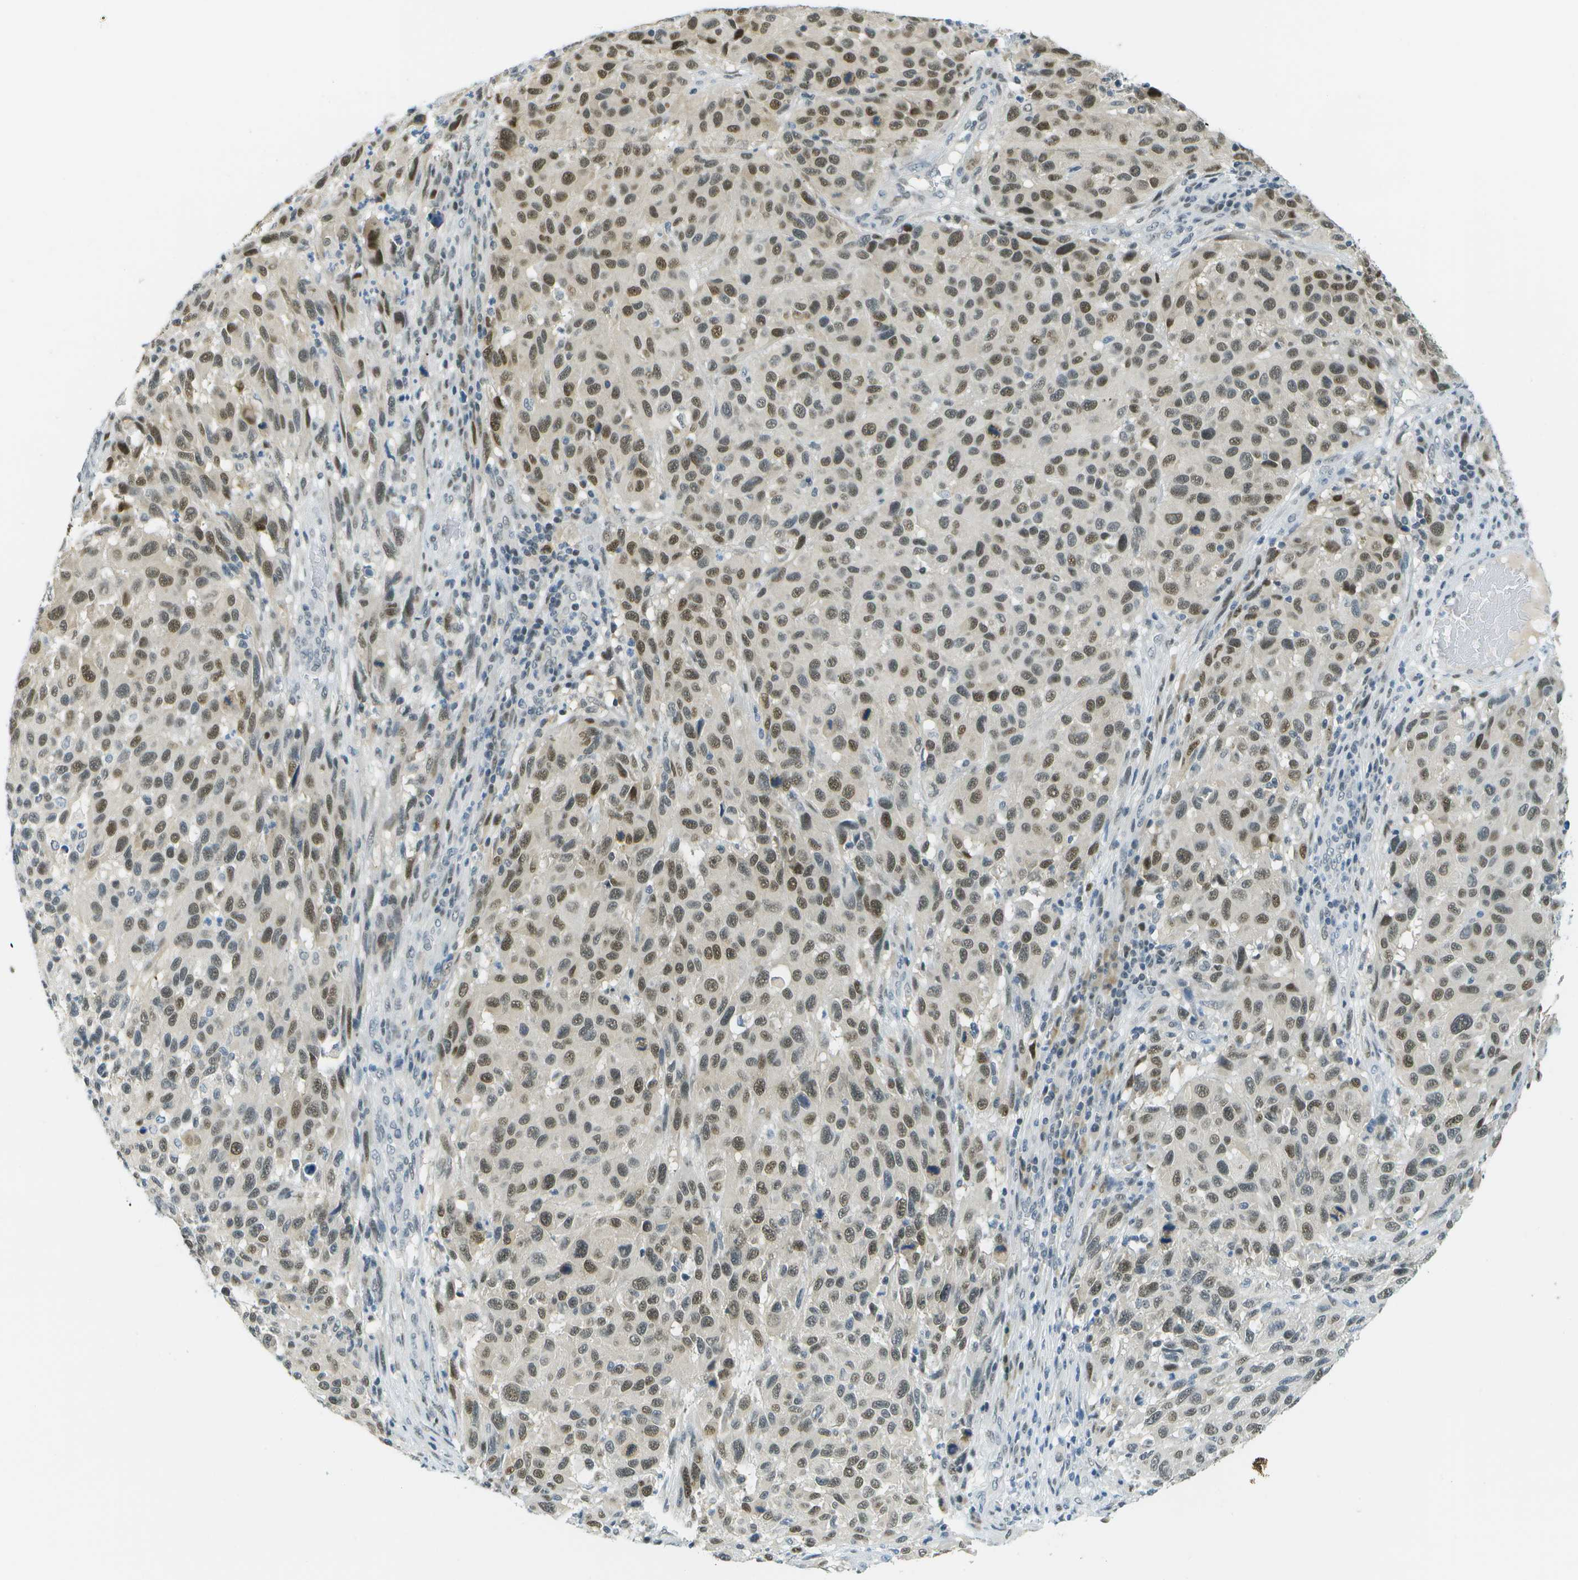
{"staining": {"intensity": "strong", "quantity": "25%-75%", "location": "nuclear"}, "tissue": "melanoma", "cell_type": "Tumor cells", "image_type": "cancer", "snomed": [{"axis": "morphology", "description": "Malignant melanoma, Metastatic site"}, {"axis": "topography", "description": "Lymph node"}], "caption": "High-power microscopy captured an immunohistochemistry (IHC) micrograph of melanoma, revealing strong nuclear expression in about 25%-75% of tumor cells.", "gene": "NEK11", "patient": {"sex": "male", "age": 61}}